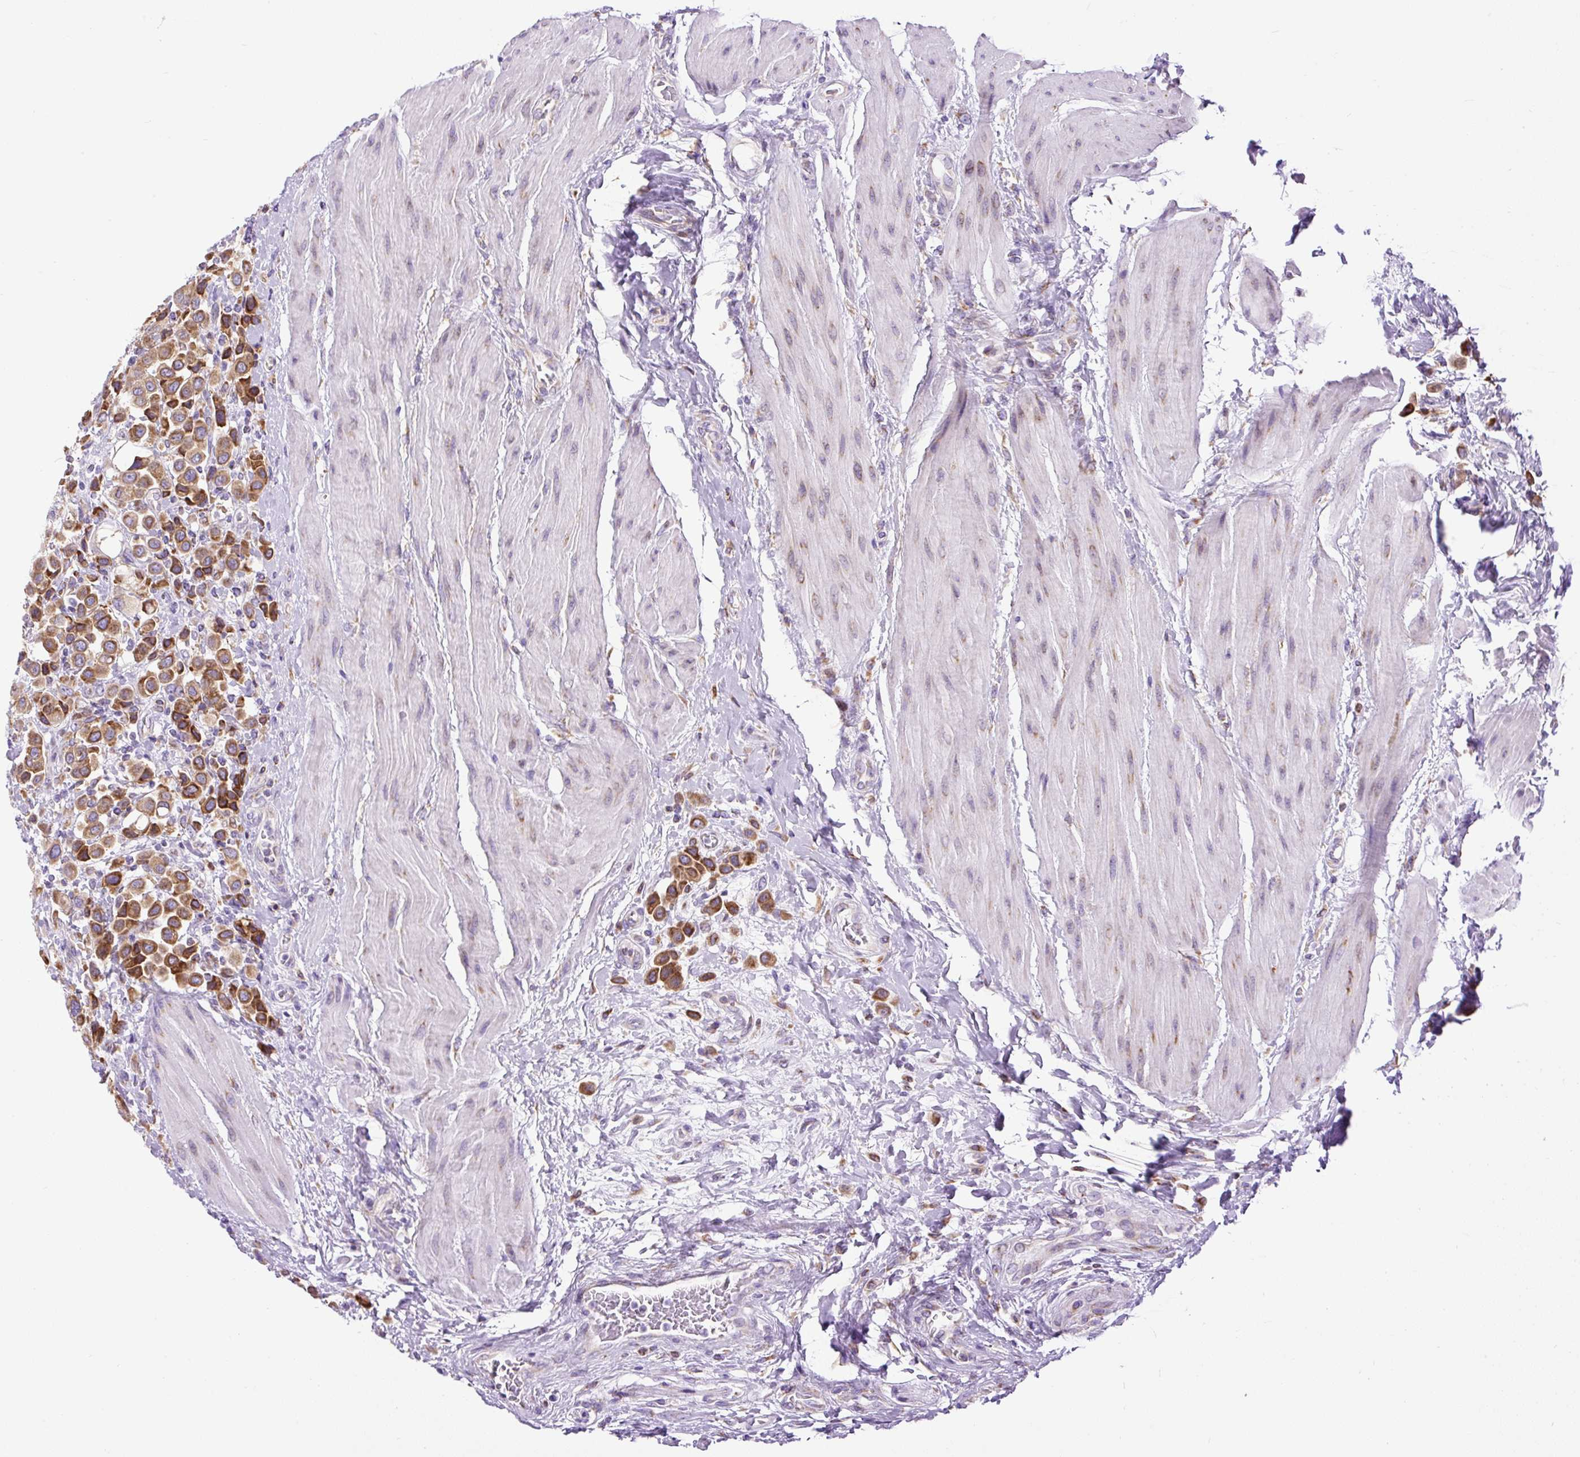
{"staining": {"intensity": "strong", "quantity": ">75%", "location": "cytoplasmic/membranous"}, "tissue": "urothelial cancer", "cell_type": "Tumor cells", "image_type": "cancer", "snomed": [{"axis": "morphology", "description": "Urothelial carcinoma, High grade"}, {"axis": "topography", "description": "Urinary bladder"}], "caption": "High-grade urothelial carcinoma stained with immunohistochemistry (IHC) demonstrates strong cytoplasmic/membranous expression in approximately >75% of tumor cells.", "gene": "DDOST", "patient": {"sex": "male", "age": 50}}